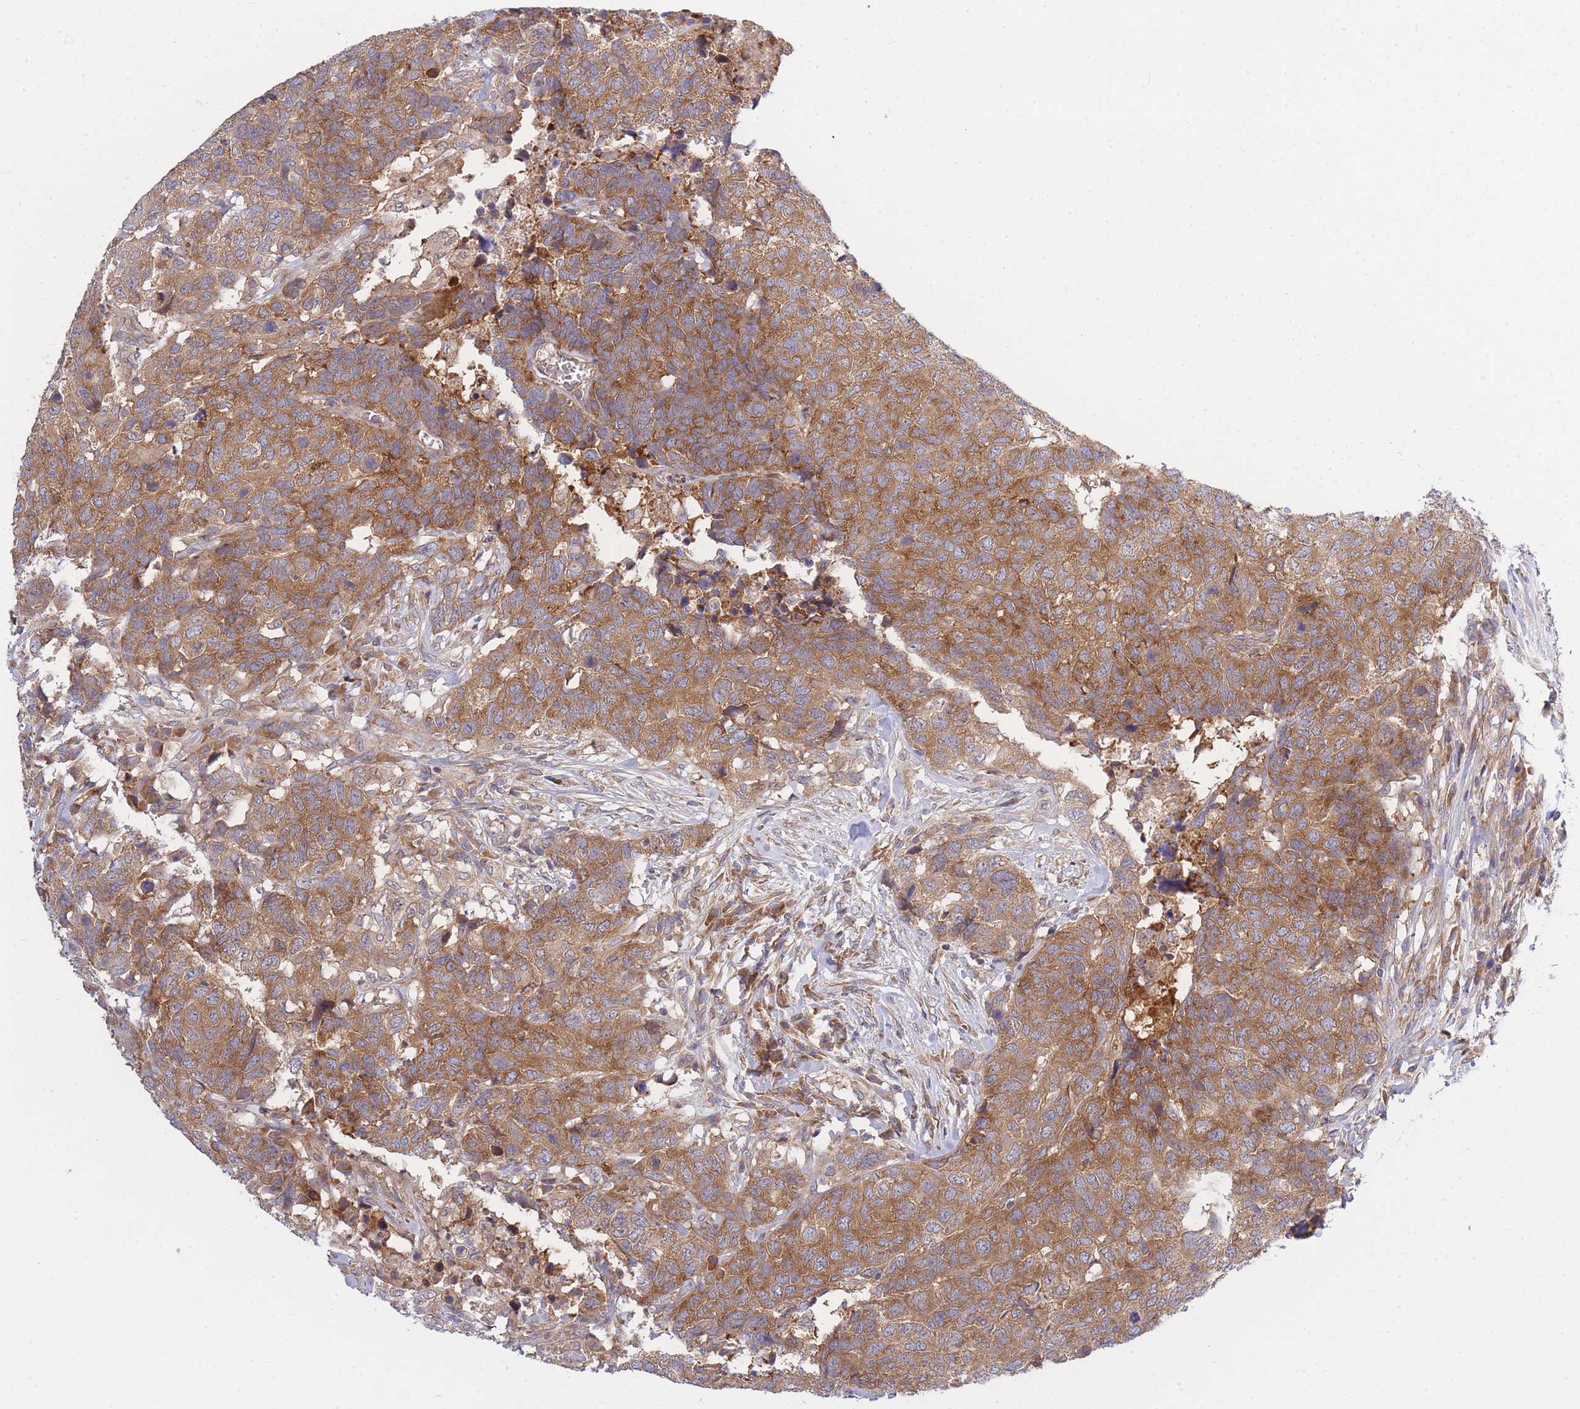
{"staining": {"intensity": "moderate", "quantity": ">75%", "location": "cytoplasmic/membranous"}, "tissue": "head and neck cancer", "cell_type": "Tumor cells", "image_type": "cancer", "snomed": [{"axis": "morphology", "description": "Normal tissue, NOS"}, {"axis": "morphology", "description": "Squamous cell carcinoma, NOS"}, {"axis": "topography", "description": "Skeletal muscle"}, {"axis": "topography", "description": "Vascular tissue"}, {"axis": "topography", "description": "Peripheral nerve tissue"}, {"axis": "topography", "description": "Head-Neck"}], "caption": "DAB (3,3'-diaminobenzidine) immunohistochemical staining of head and neck squamous cell carcinoma reveals moderate cytoplasmic/membranous protein staining in about >75% of tumor cells.", "gene": "EIF2B2", "patient": {"sex": "male", "age": 66}}